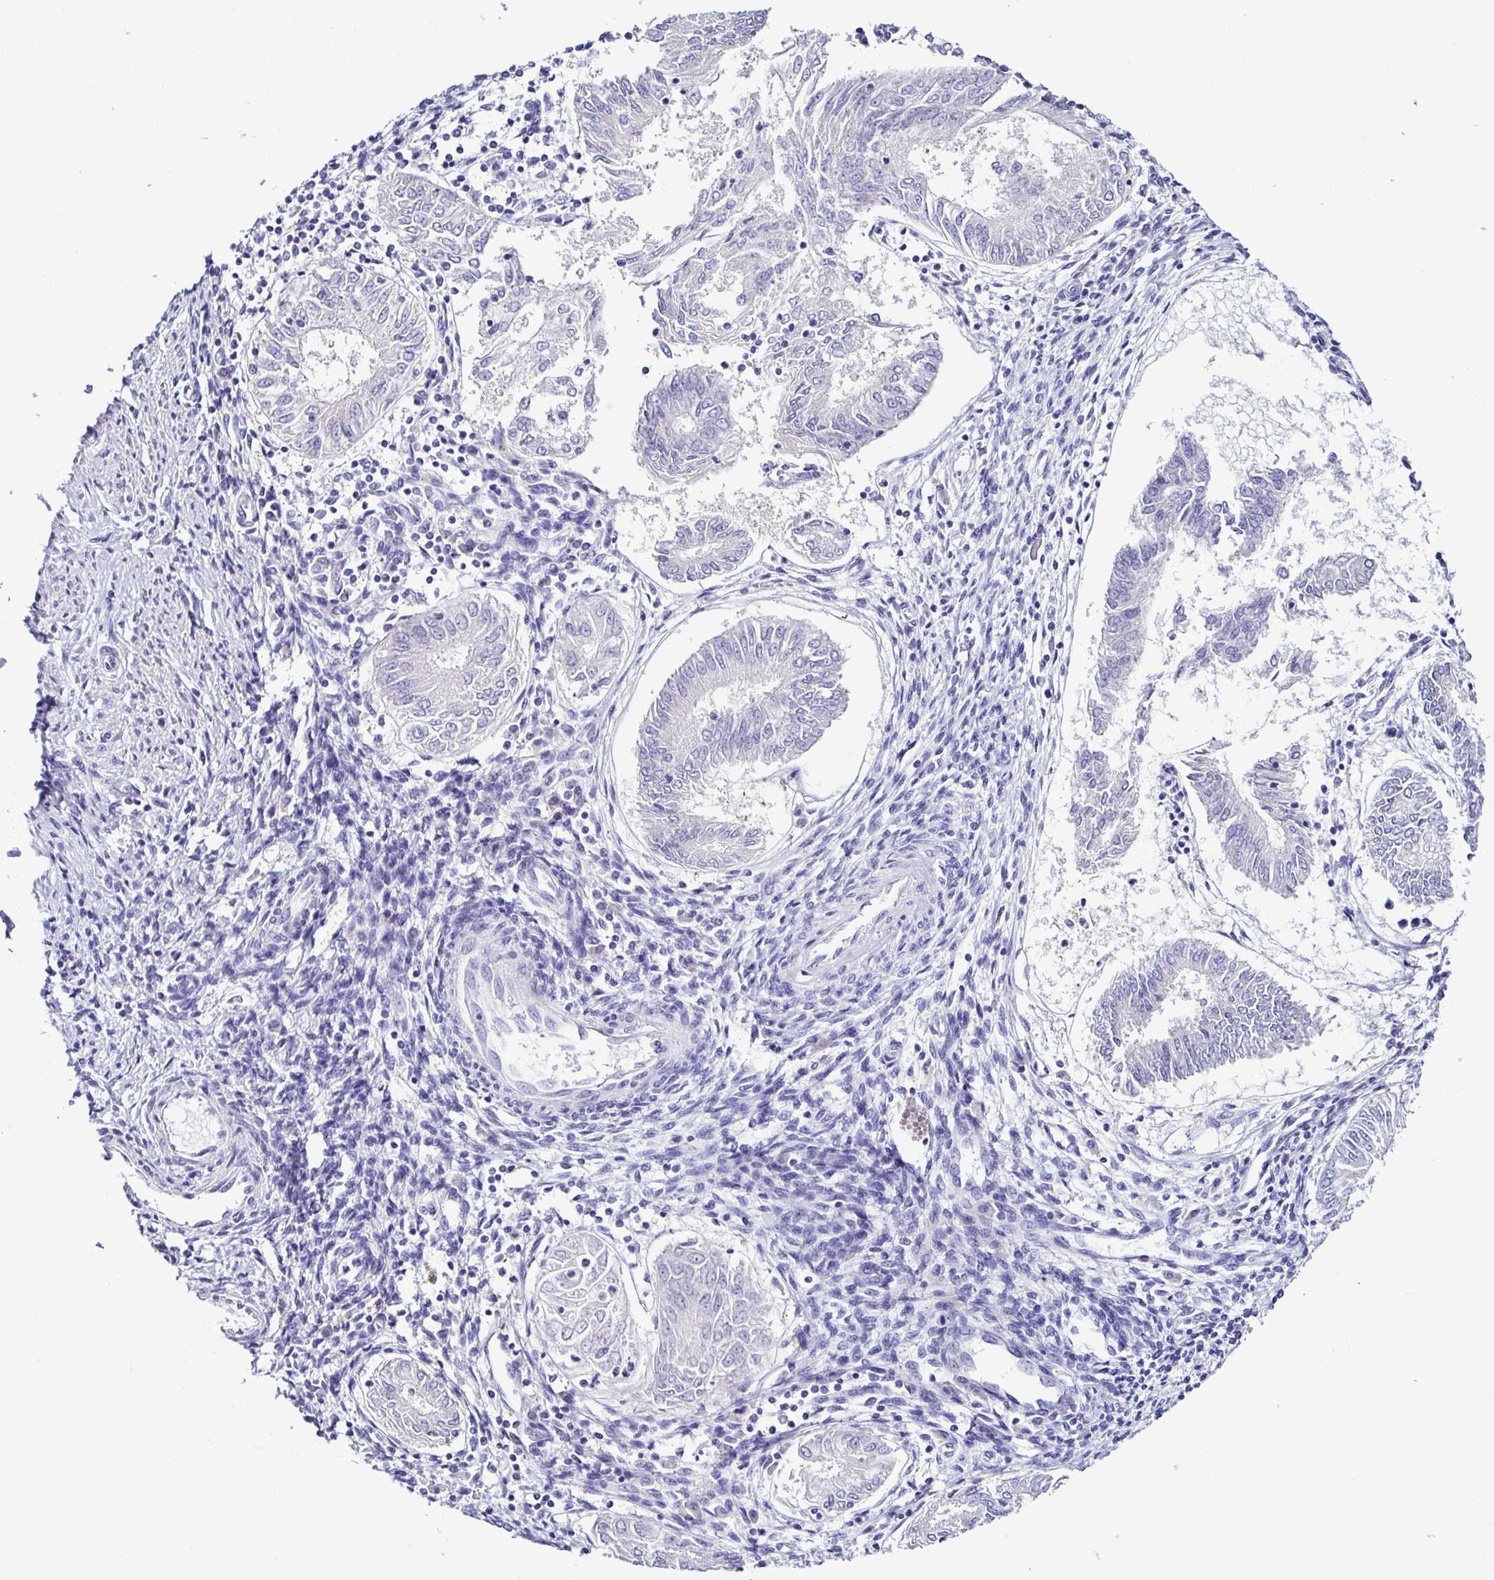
{"staining": {"intensity": "negative", "quantity": "none", "location": "none"}, "tissue": "endometrial cancer", "cell_type": "Tumor cells", "image_type": "cancer", "snomed": [{"axis": "morphology", "description": "Adenocarcinoma, NOS"}, {"axis": "topography", "description": "Endometrium"}], "caption": "An immunohistochemistry (IHC) image of endometrial adenocarcinoma is shown. There is no staining in tumor cells of endometrial adenocarcinoma.", "gene": "SRL", "patient": {"sex": "female", "age": 68}}